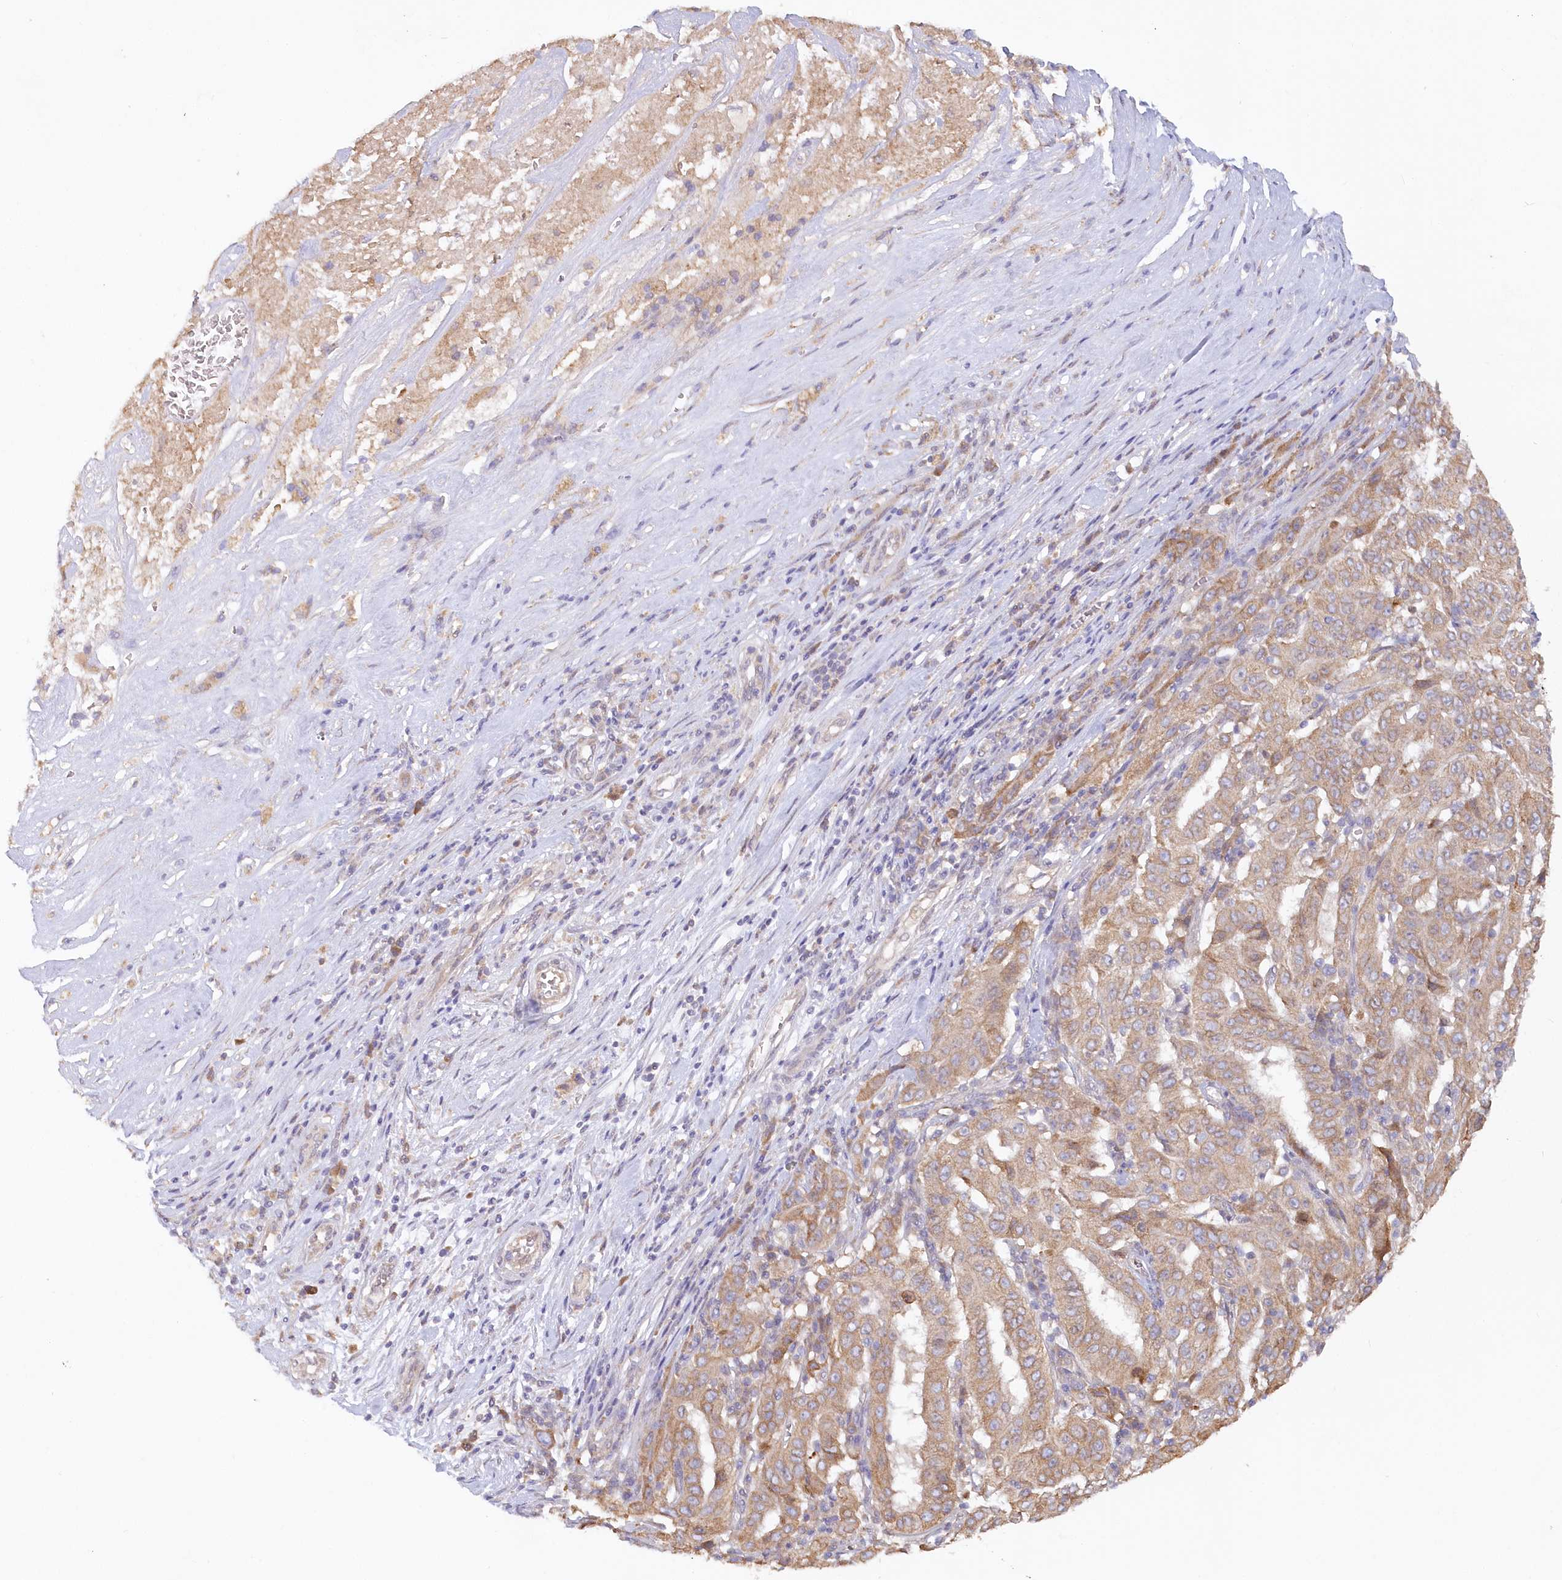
{"staining": {"intensity": "moderate", "quantity": ">75%", "location": "cytoplasmic/membranous"}, "tissue": "pancreatic cancer", "cell_type": "Tumor cells", "image_type": "cancer", "snomed": [{"axis": "morphology", "description": "Adenocarcinoma, NOS"}, {"axis": "topography", "description": "Pancreas"}], "caption": "An image showing moderate cytoplasmic/membranous staining in about >75% of tumor cells in pancreatic cancer (adenocarcinoma), as visualized by brown immunohistochemical staining.", "gene": "PAIP2", "patient": {"sex": "male", "age": 63}}